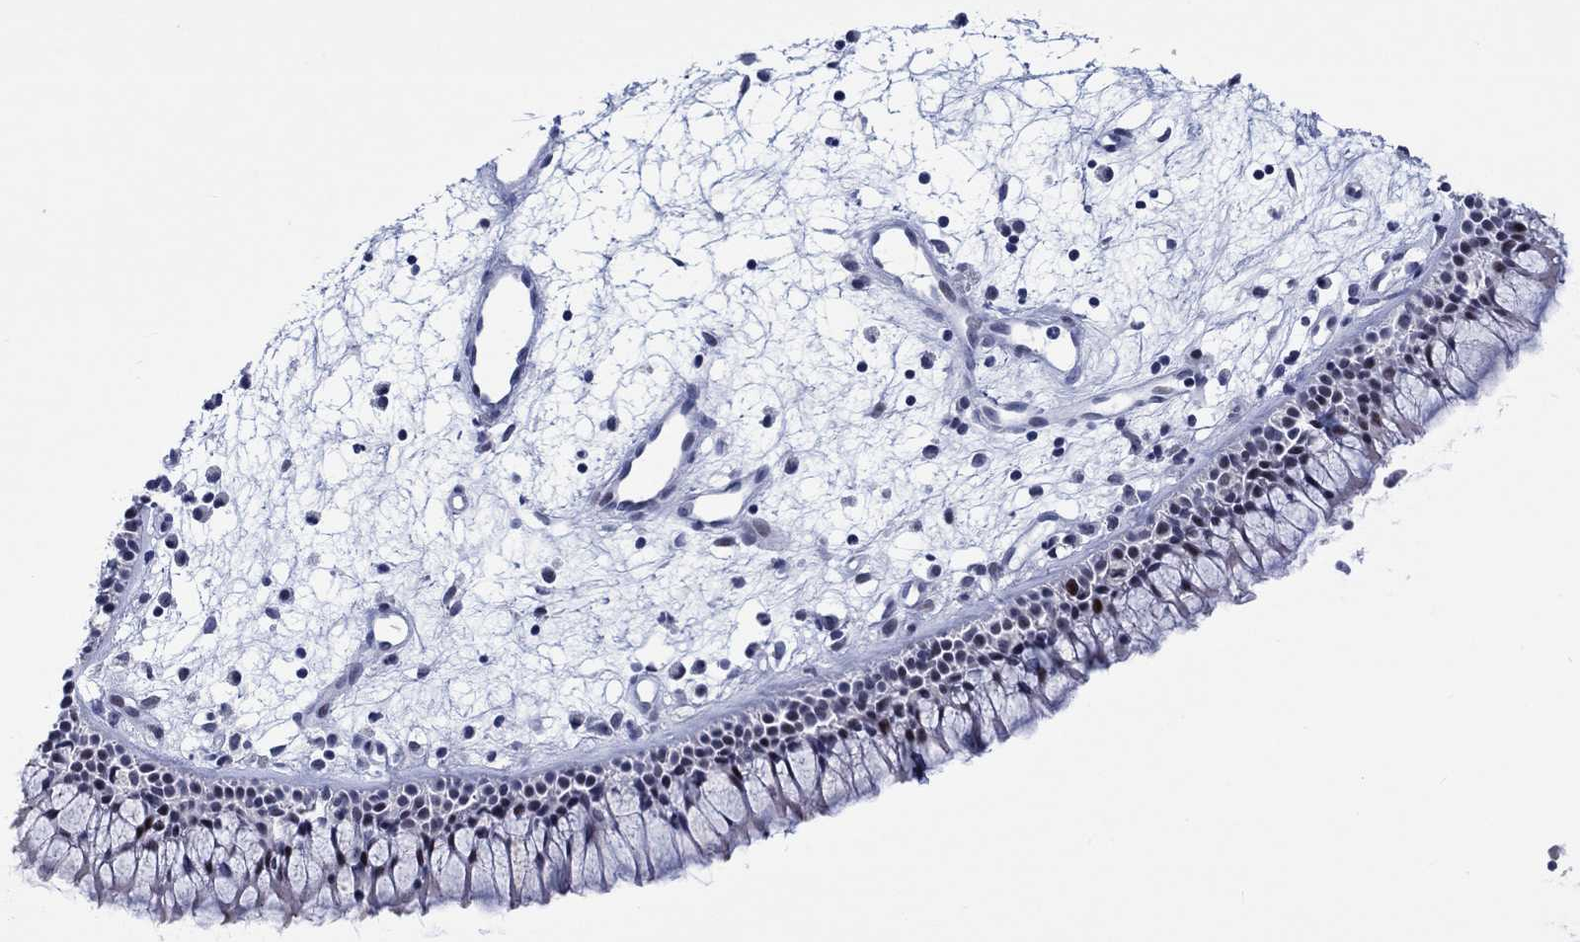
{"staining": {"intensity": "moderate", "quantity": "<25%", "location": "nuclear"}, "tissue": "nasopharynx", "cell_type": "Respiratory epithelial cells", "image_type": "normal", "snomed": [{"axis": "morphology", "description": "Normal tissue, NOS"}, {"axis": "morphology", "description": "Polyp, NOS"}, {"axis": "topography", "description": "Nasopharynx"}], "caption": "Approximately <25% of respiratory epithelial cells in normal human nasopharynx show moderate nuclear protein expression as visualized by brown immunohistochemical staining.", "gene": "CDCA2", "patient": {"sex": "female", "age": 56}}